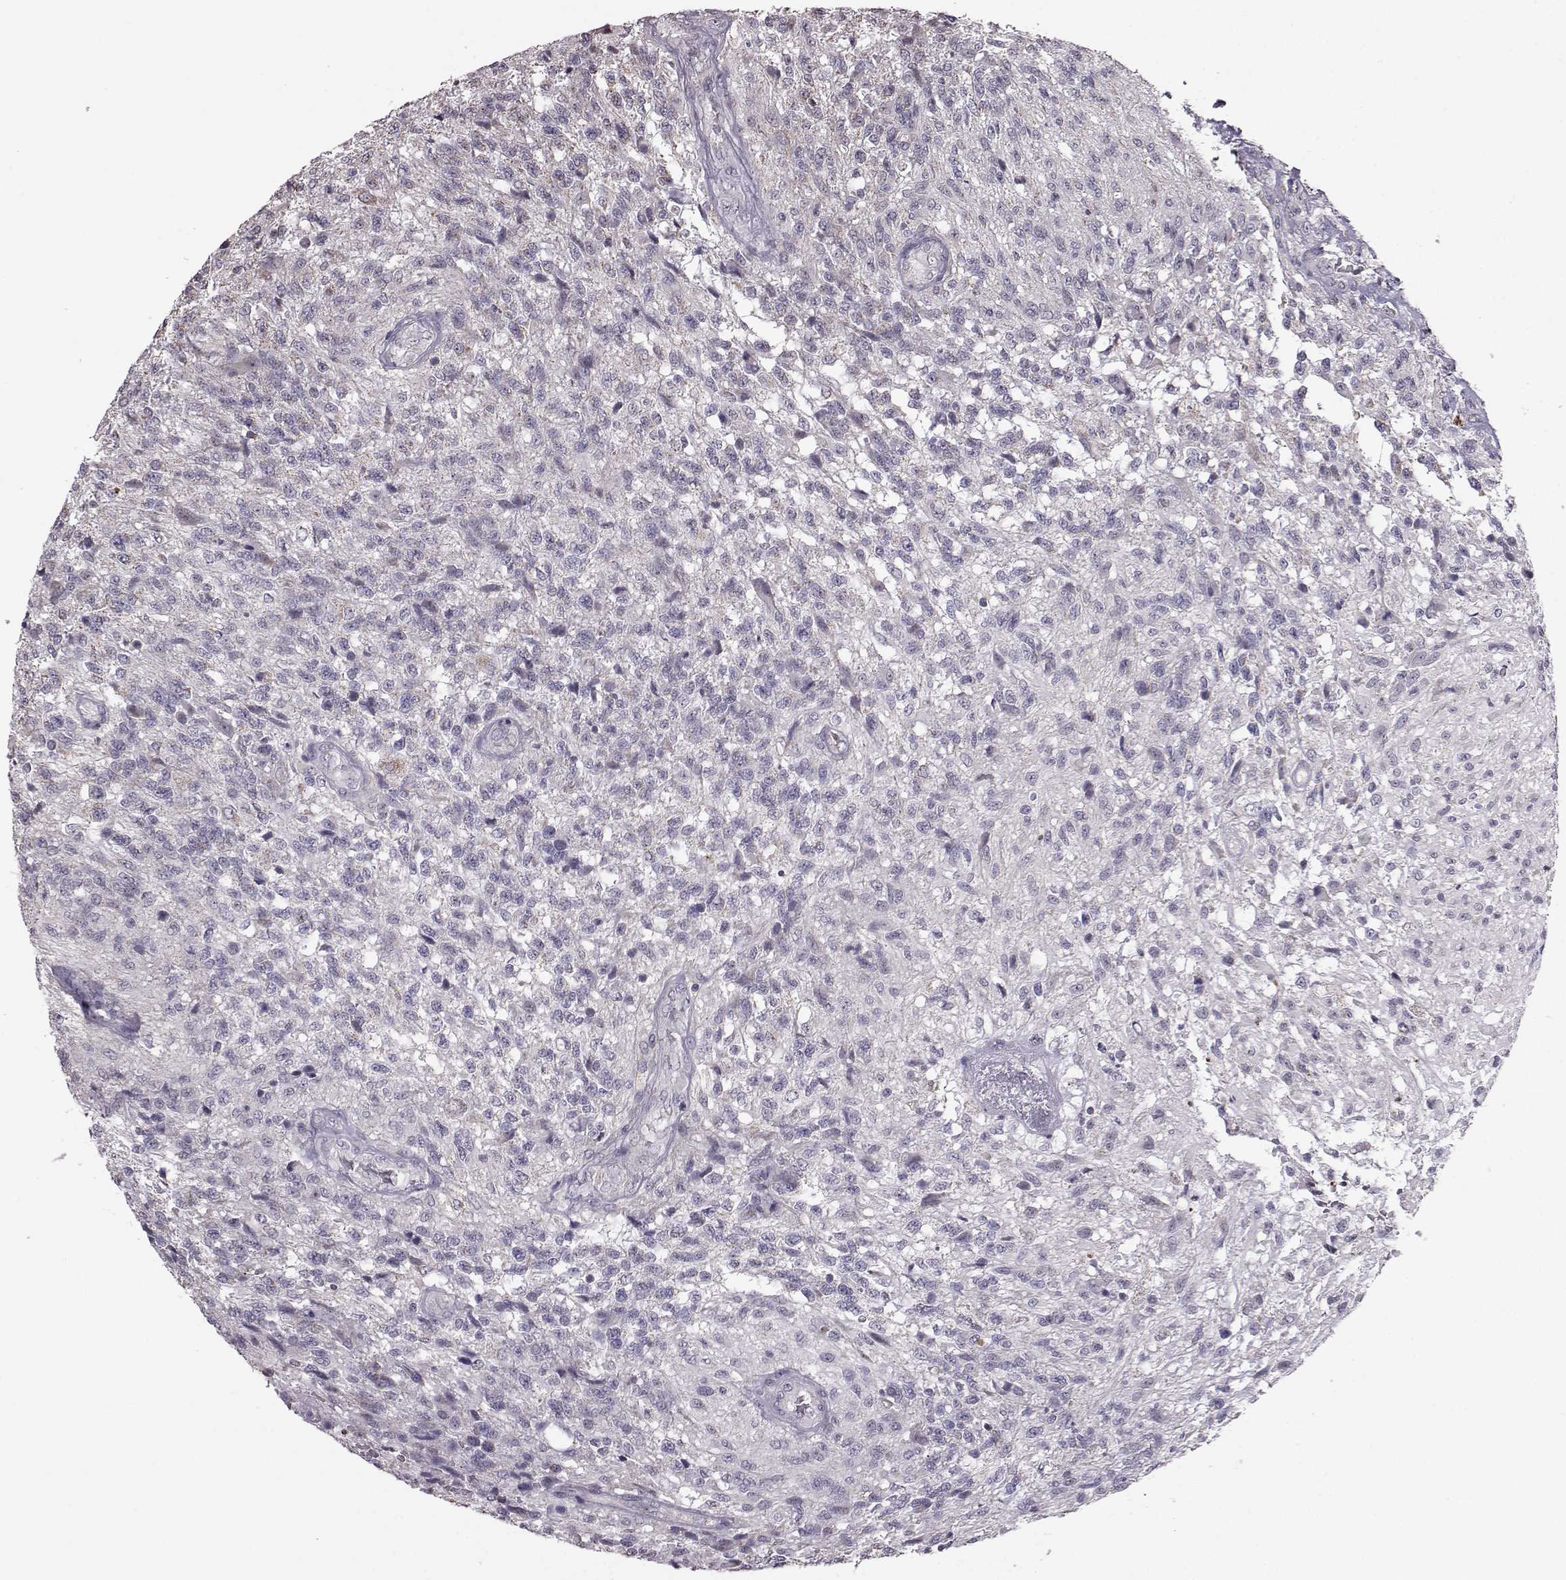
{"staining": {"intensity": "negative", "quantity": "none", "location": "none"}, "tissue": "glioma", "cell_type": "Tumor cells", "image_type": "cancer", "snomed": [{"axis": "morphology", "description": "Glioma, malignant, High grade"}, {"axis": "topography", "description": "Brain"}], "caption": "DAB immunohistochemical staining of human high-grade glioma (malignant) shows no significant expression in tumor cells.", "gene": "ALDH3A1", "patient": {"sex": "male", "age": 56}}